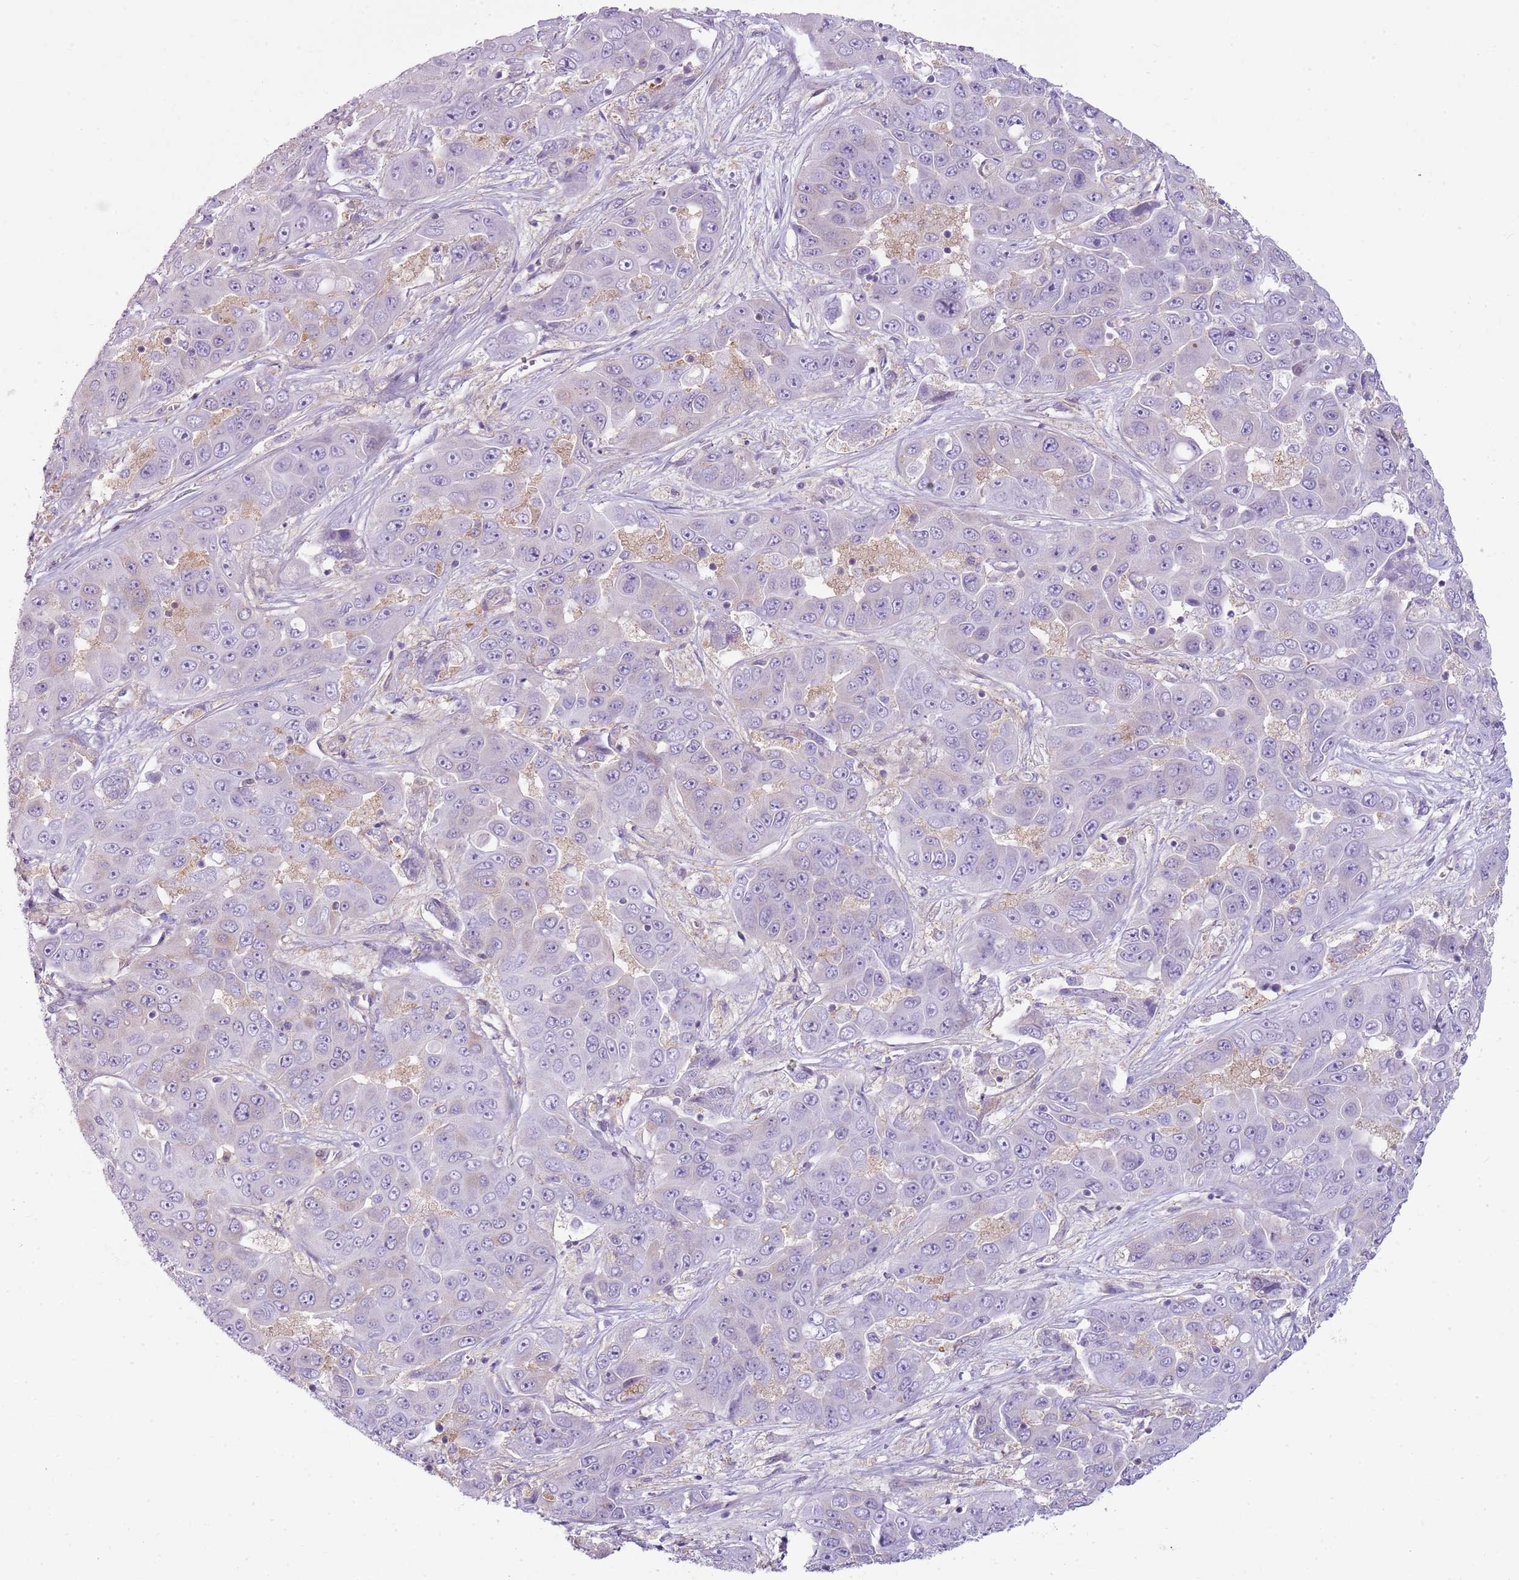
{"staining": {"intensity": "negative", "quantity": "none", "location": "none"}, "tissue": "liver cancer", "cell_type": "Tumor cells", "image_type": "cancer", "snomed": [{"axis": "morphology", "description": "Cholangiocarcinoma"}, {"axis": "topography", "description": "Liver"}], "caption": "High power microscopy image of an immunohistochemistry (IHC) image of cholangiocarcinoma (liver), revealing no significant staining in tumor cells. The staining was performed using DAB to visualize the protein expression in brown, while the nuclei were stained in blue with hematoxylin (Magnification: 20x).", "gene": "SNX1", "patient": {"sex": "female", "age": 52}}